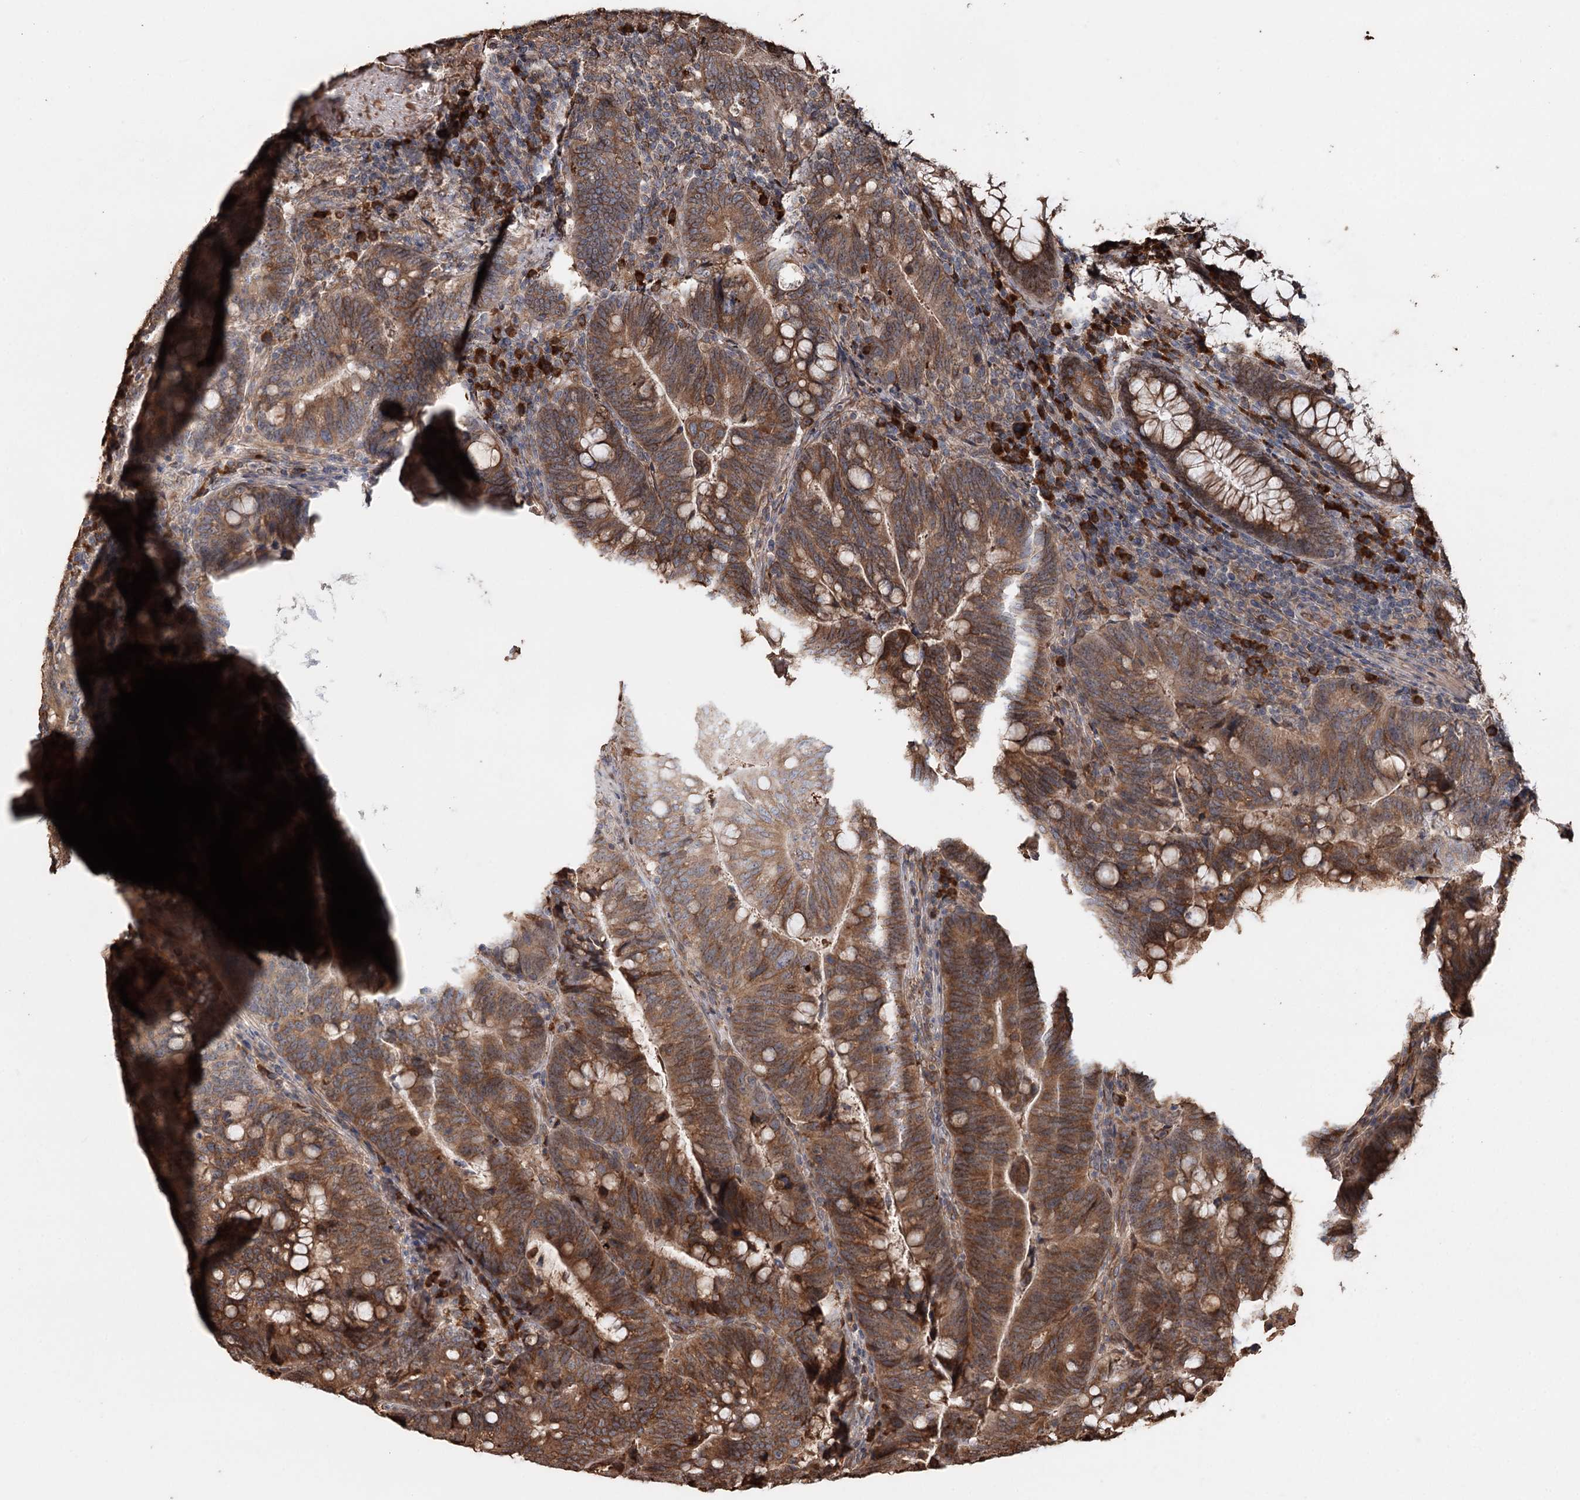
{"staining": {"intensity": "strong", "quantity": ">75%", "location": "cytoplasmic/membranous"}, "tissue": "colorectal cancer", "cell_type": "Tumor cells", "image_type": "cancer", "snomed": [{"axis": "morphology", "description": "Normal tissue, NOS"}, {"axis": "morphology", "description": "Adenocarcinoma, NOS"}, {"axis": "topography", "description": "Colon"}], "caption": "Protein staining of colorectal cancer (adenocarcinoma) tissue displays strong cytoplasmic/membranous expression in approximately >75% of tumor cells.", "gene": "SYVN1", "patient": {"sex": "female", "age": 66}}